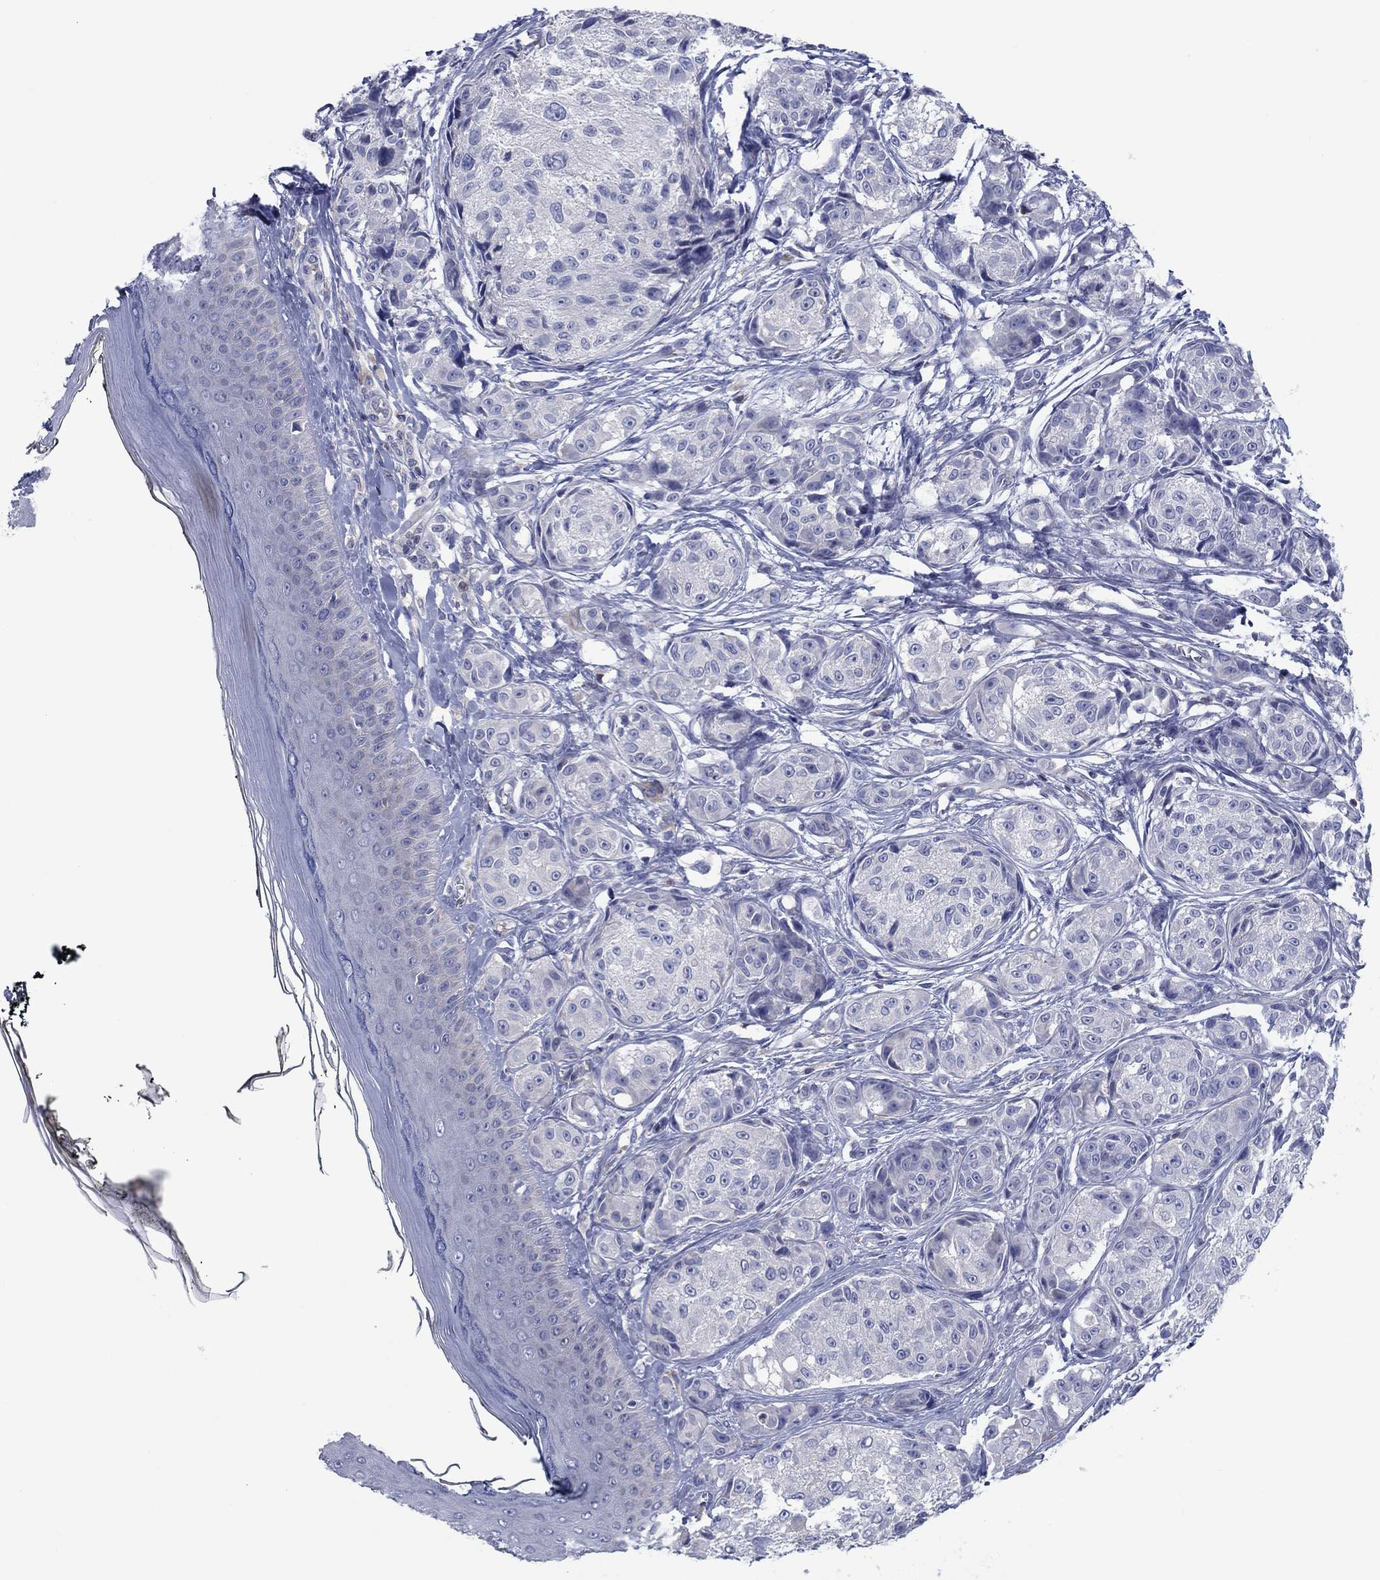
{"staining": {"intensity": "negative", "quantity": "none", "location": "none"}, "tissue": "melanoma", "cell_type": "Tumor cells", "image_type": "cancer", "snomed": [{"axis": "morphology", "description": "Malignant melanoma, NOS"}, {"axis": "topography", "description": "Skin"}], "caption": "Tumor cells show no significant protein positivity in malignant melanoma. (DAB immunohistochemistry with hematoxylin counter stain).", "gene": "PVR", "patient": {"sex": "male", "age": 61}}